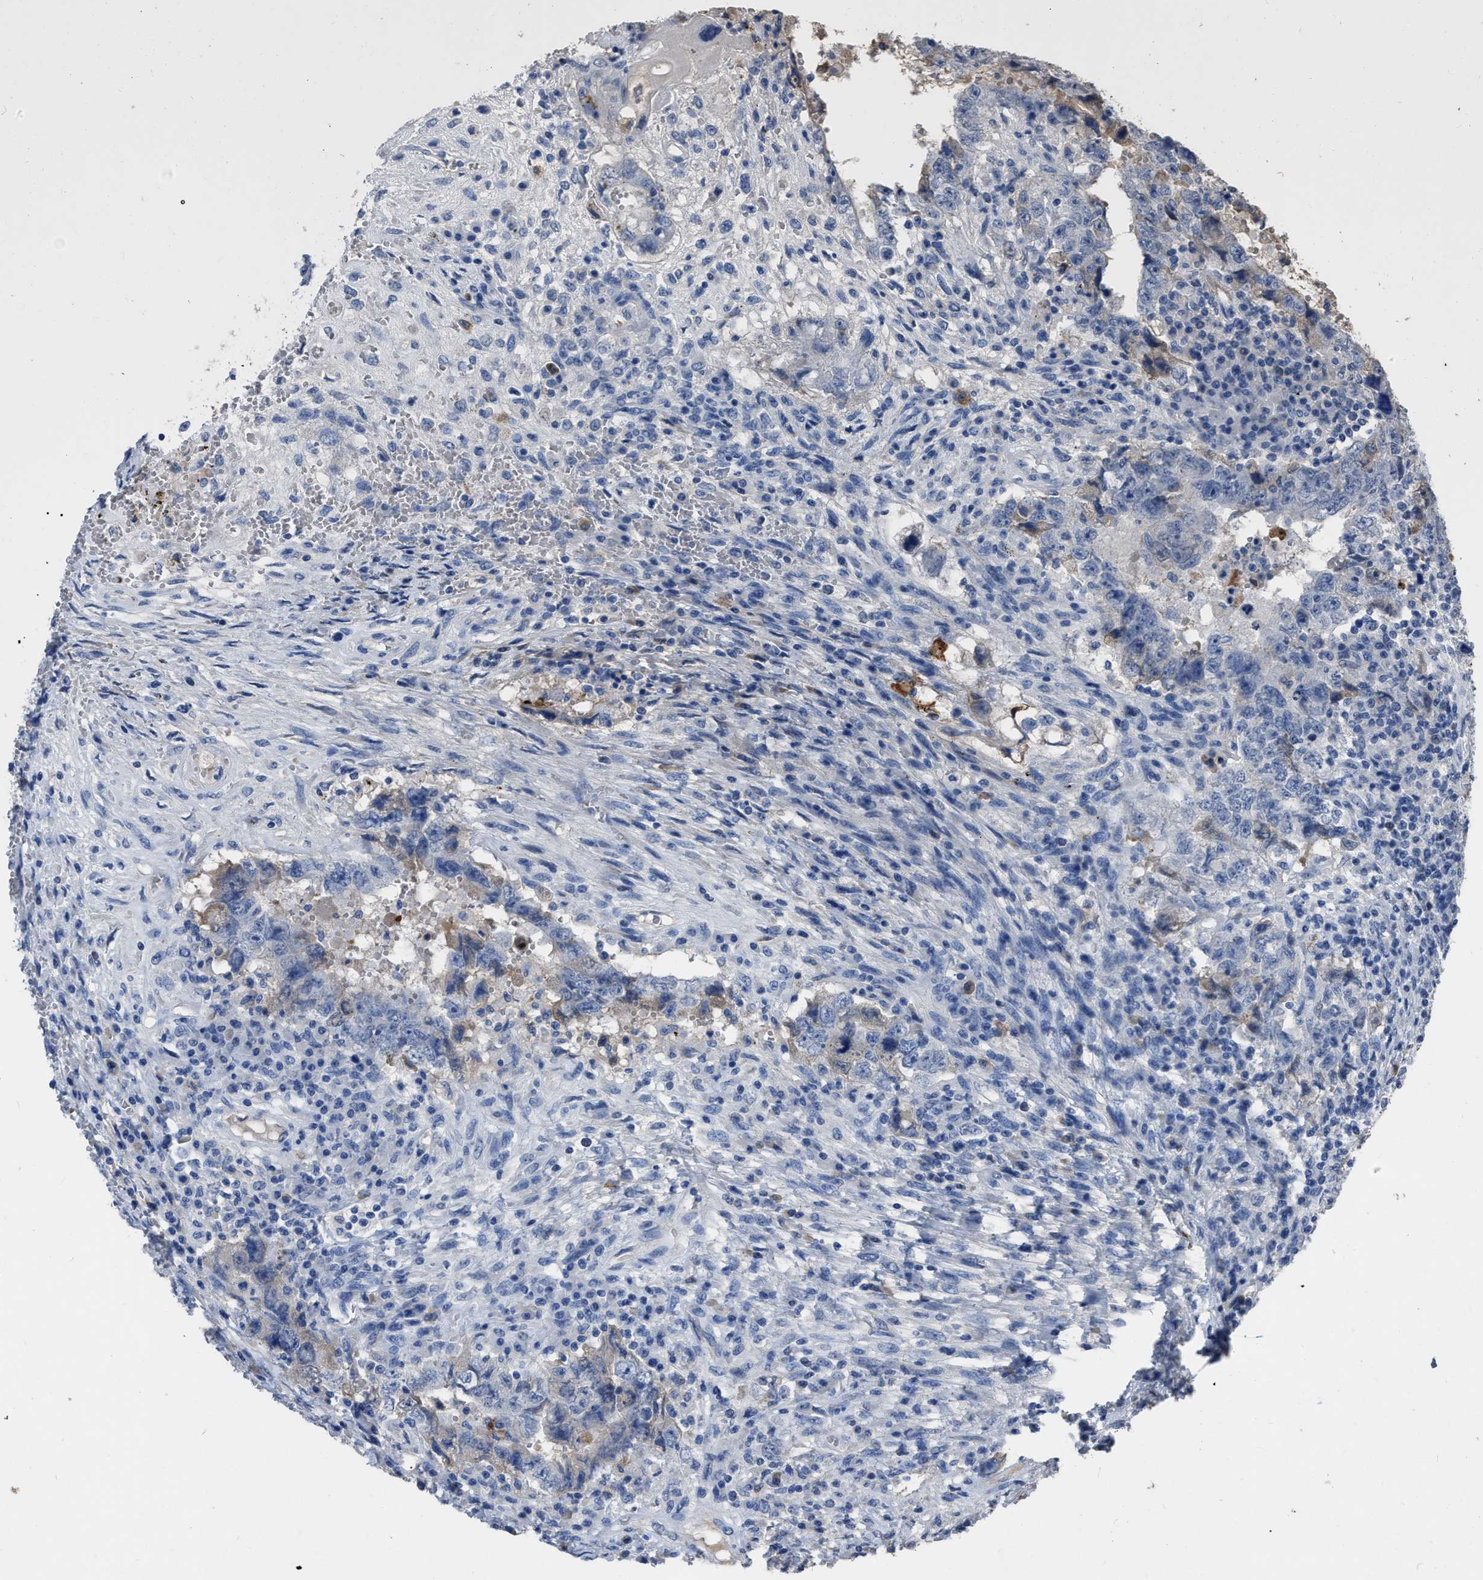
{"staining": {"intensity": "negative", "quantity": "none", "location": "none"}, "tissue": "testis cancer", "cell_type": "Tumor cells", "image_type": "cancer", "snomed": [{"axis": "morphology", "description": "Carcinoma, Embryonal, NOS"}, {"axis": "topography", "description": "Testis"}], "caption": "This is an immunohistochemistry (IHC) histopathology image of testis embryonal carcinoma. There is no staining in tumor cells.", "gene": "HABP2", "patient": {"sex": "male", "age": 26}}